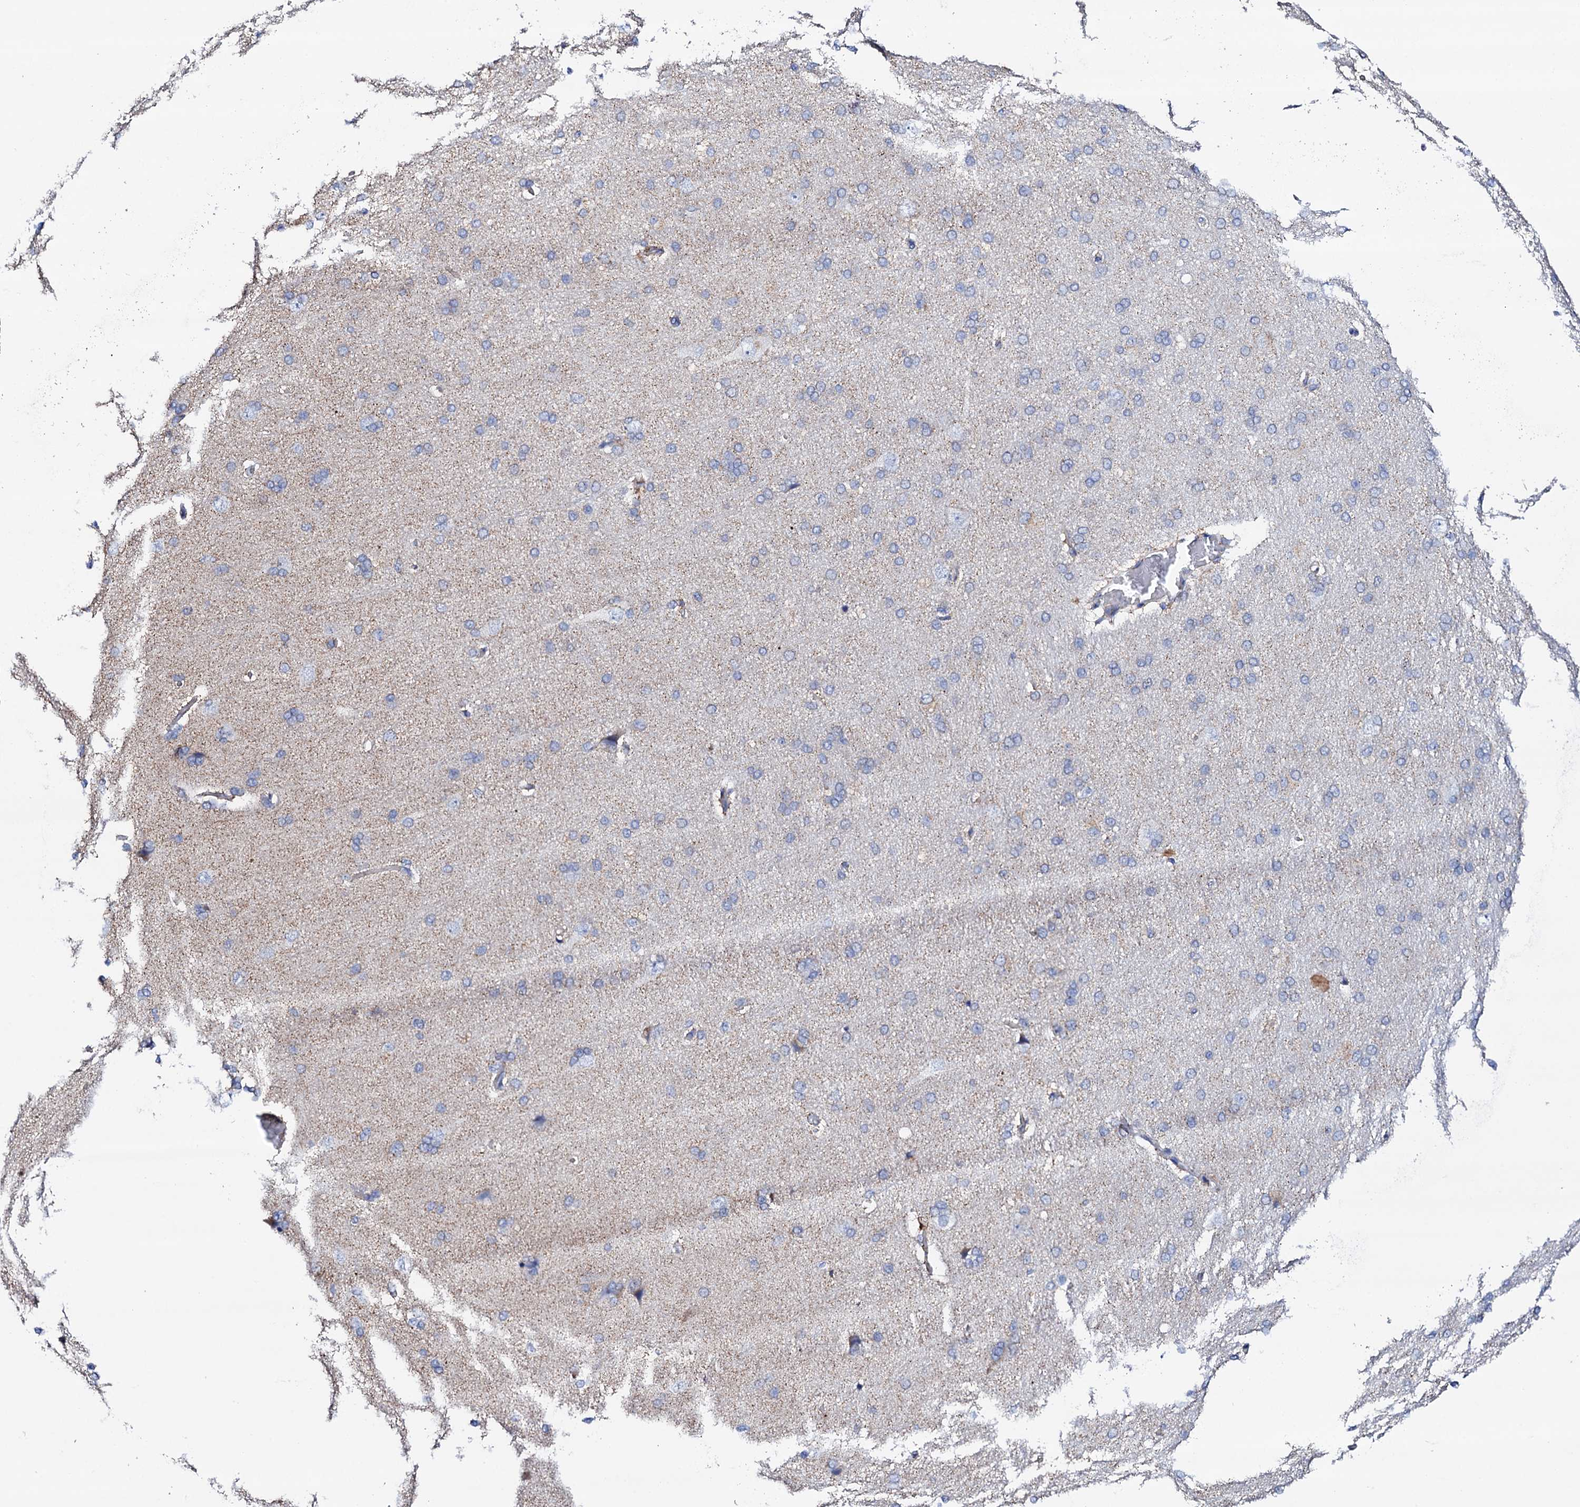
{"staining": {"intensity": "weak", "quantity": "<25%", "location": "cytoplasmic/membranous"}, "tissue": "cerebral cortex", "cell_type": "Endothelial cells", "image_type": "normal", "snomed": [{"axis": "morphology", "description": "Normal tissue, NOS"}, {"axis": "topography", "description": "Cerebral cortex"}], "caption": "High magnification brightfield microscopy of benign cerebral cortex stained with DAB (3,3'-diaminobenzidine) (brown) and counterstained with hematoxylin (blue): endothelial cells show no significant staining.", "gene": "TCAF2C", "patient": {"sex": "male", "age": 62}}